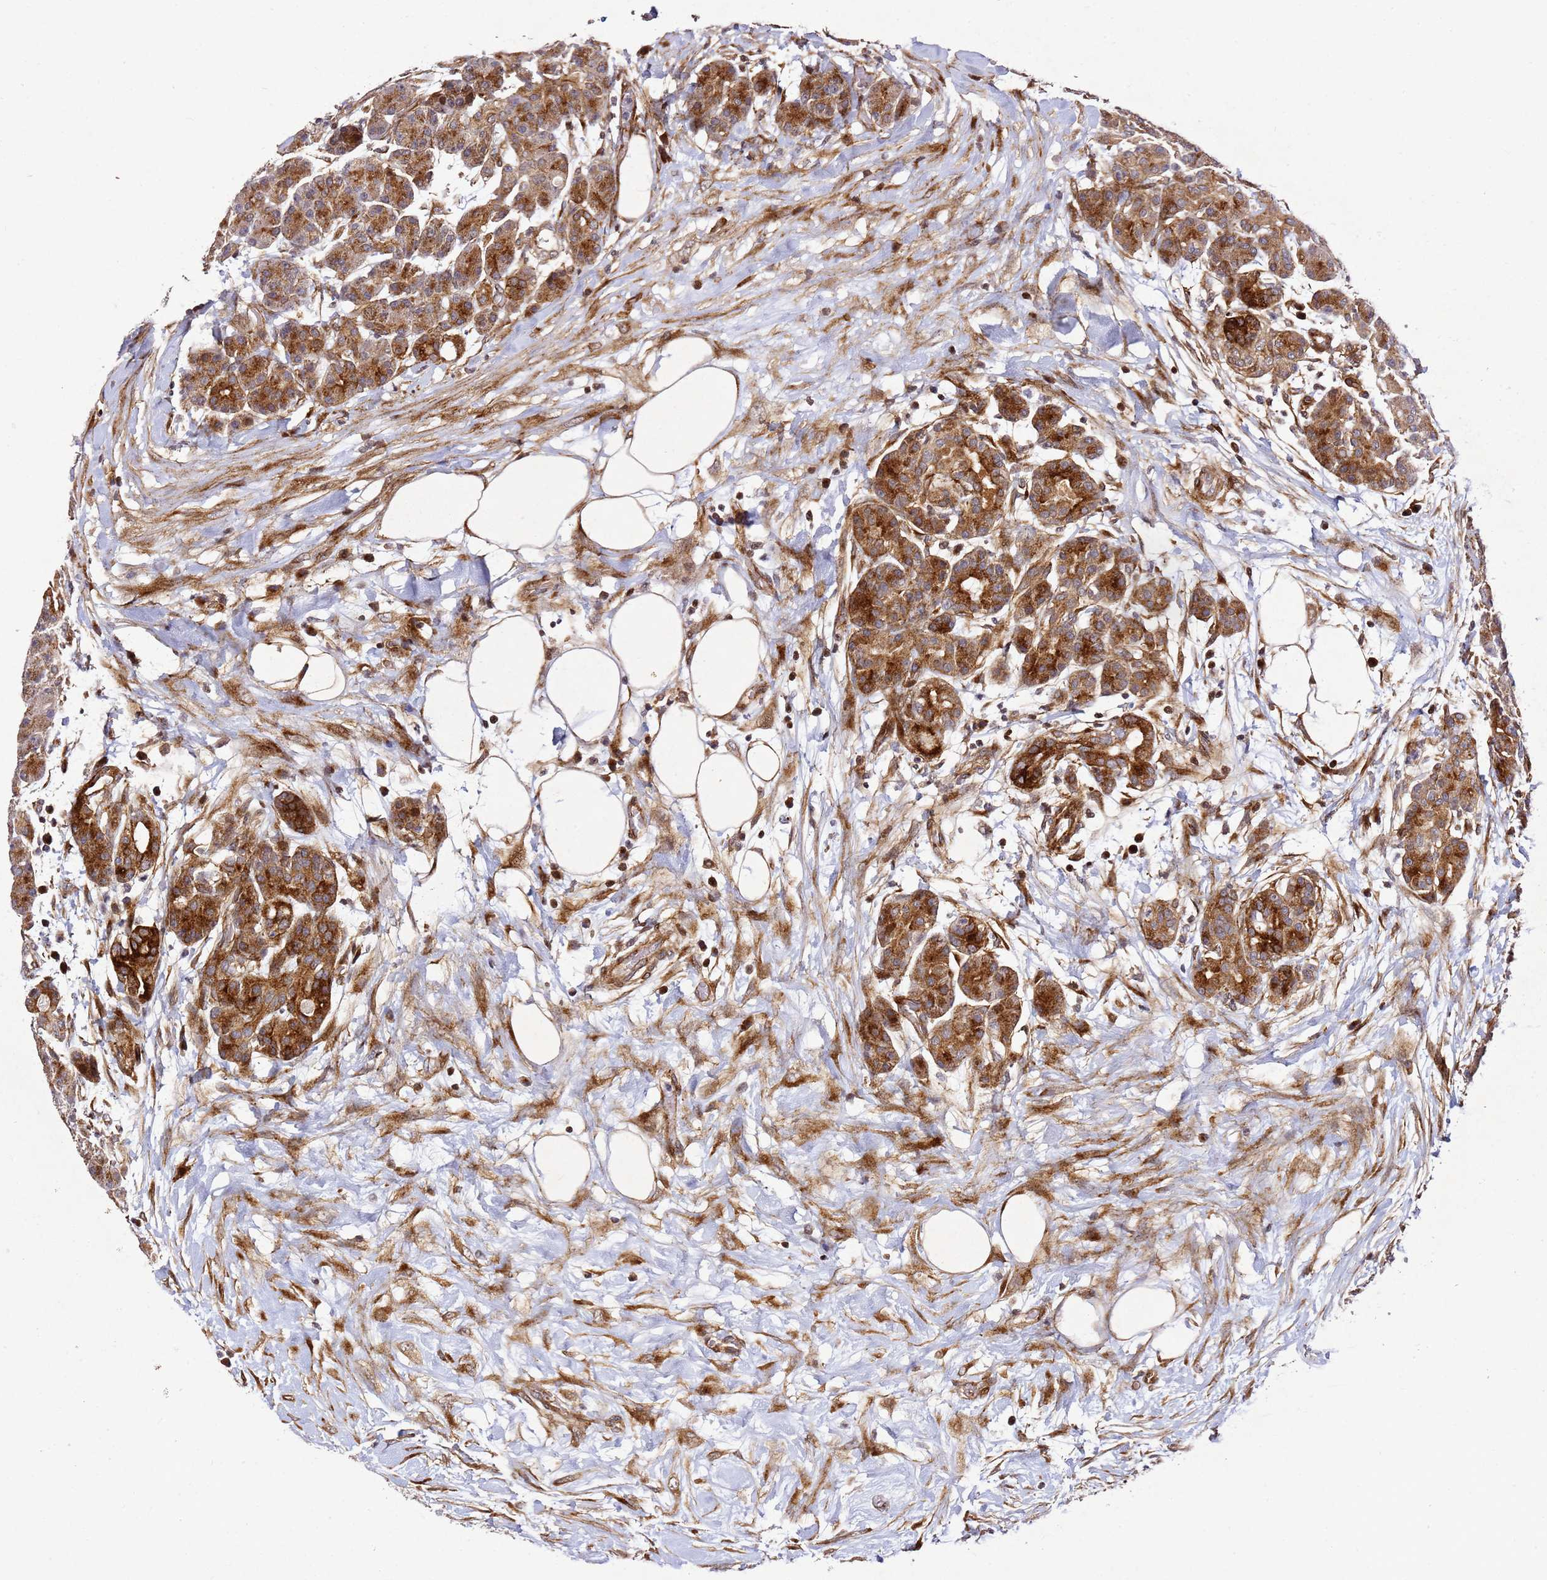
{"staining": {"intensity": "strong", "quantity": ">75%", "location": "cytoplasmic/membranous"}, "tissue": "pancreas", "cell_type": "Exocrine glandular cells", "image_type": "normal", "snomed": [{"axis": "morphology", "description": "Normal tissue, NOS"}, {"axis": "topography", "description": "Pancreas"}], "caption": "A brown stain shows strong cytoplasmic/membranous expression of a protein in exocrine glandular cells of unremarkable human pancreas. Immunohistochemistry stains the protein of interest in brown and the nuclei are stained blue.", "gene": "ZNF296", "patient": {"sex": "male", "age": 63}}